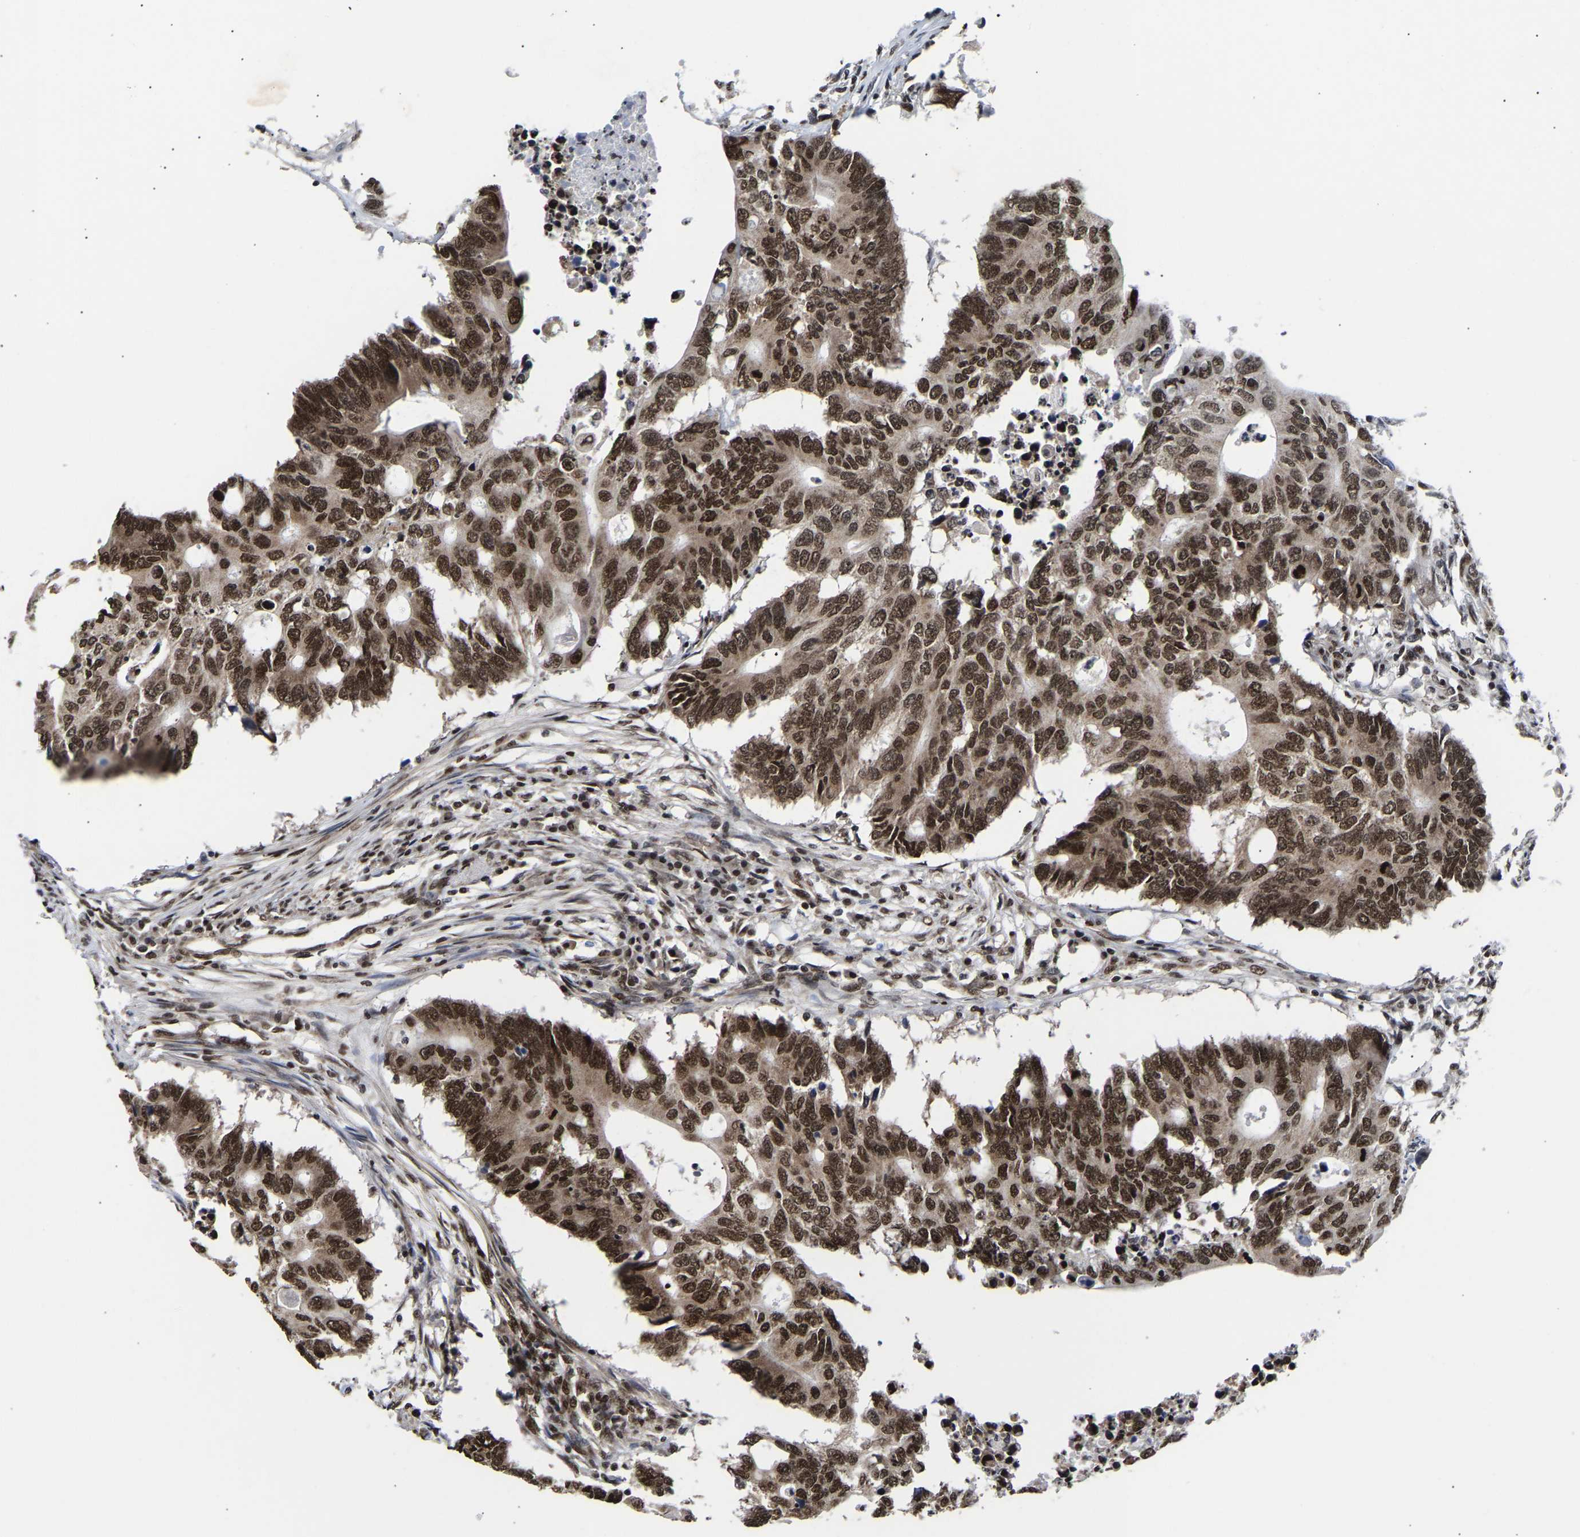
{"staining": {"intensity": "strong", "quantity": ">75%", "location": "cytoplasmic/membranous,nuclear"}, "tissue": "colorectal cancer", "cell_type": "Tumor cells", "image_type": "cancer", "snomed": [{"axis": "morphology", "description": "Adenocarcinoma, NOS"}, {"axis": "topography", "description": "Colon"}], "caption": "Colorectal adenocarcinoma tissue reveals strong cytoplasmic/membranous and nuclear positivity in about >75% of tumor cells The protein is stained brown, and the nuclei are stained in blue (DAB (3,3'-diaminobenzidine) IHC with brightfield microscopy, high magnification).", "gene": "PSIP1", "patient": {"sex": "male", "age": 71}}